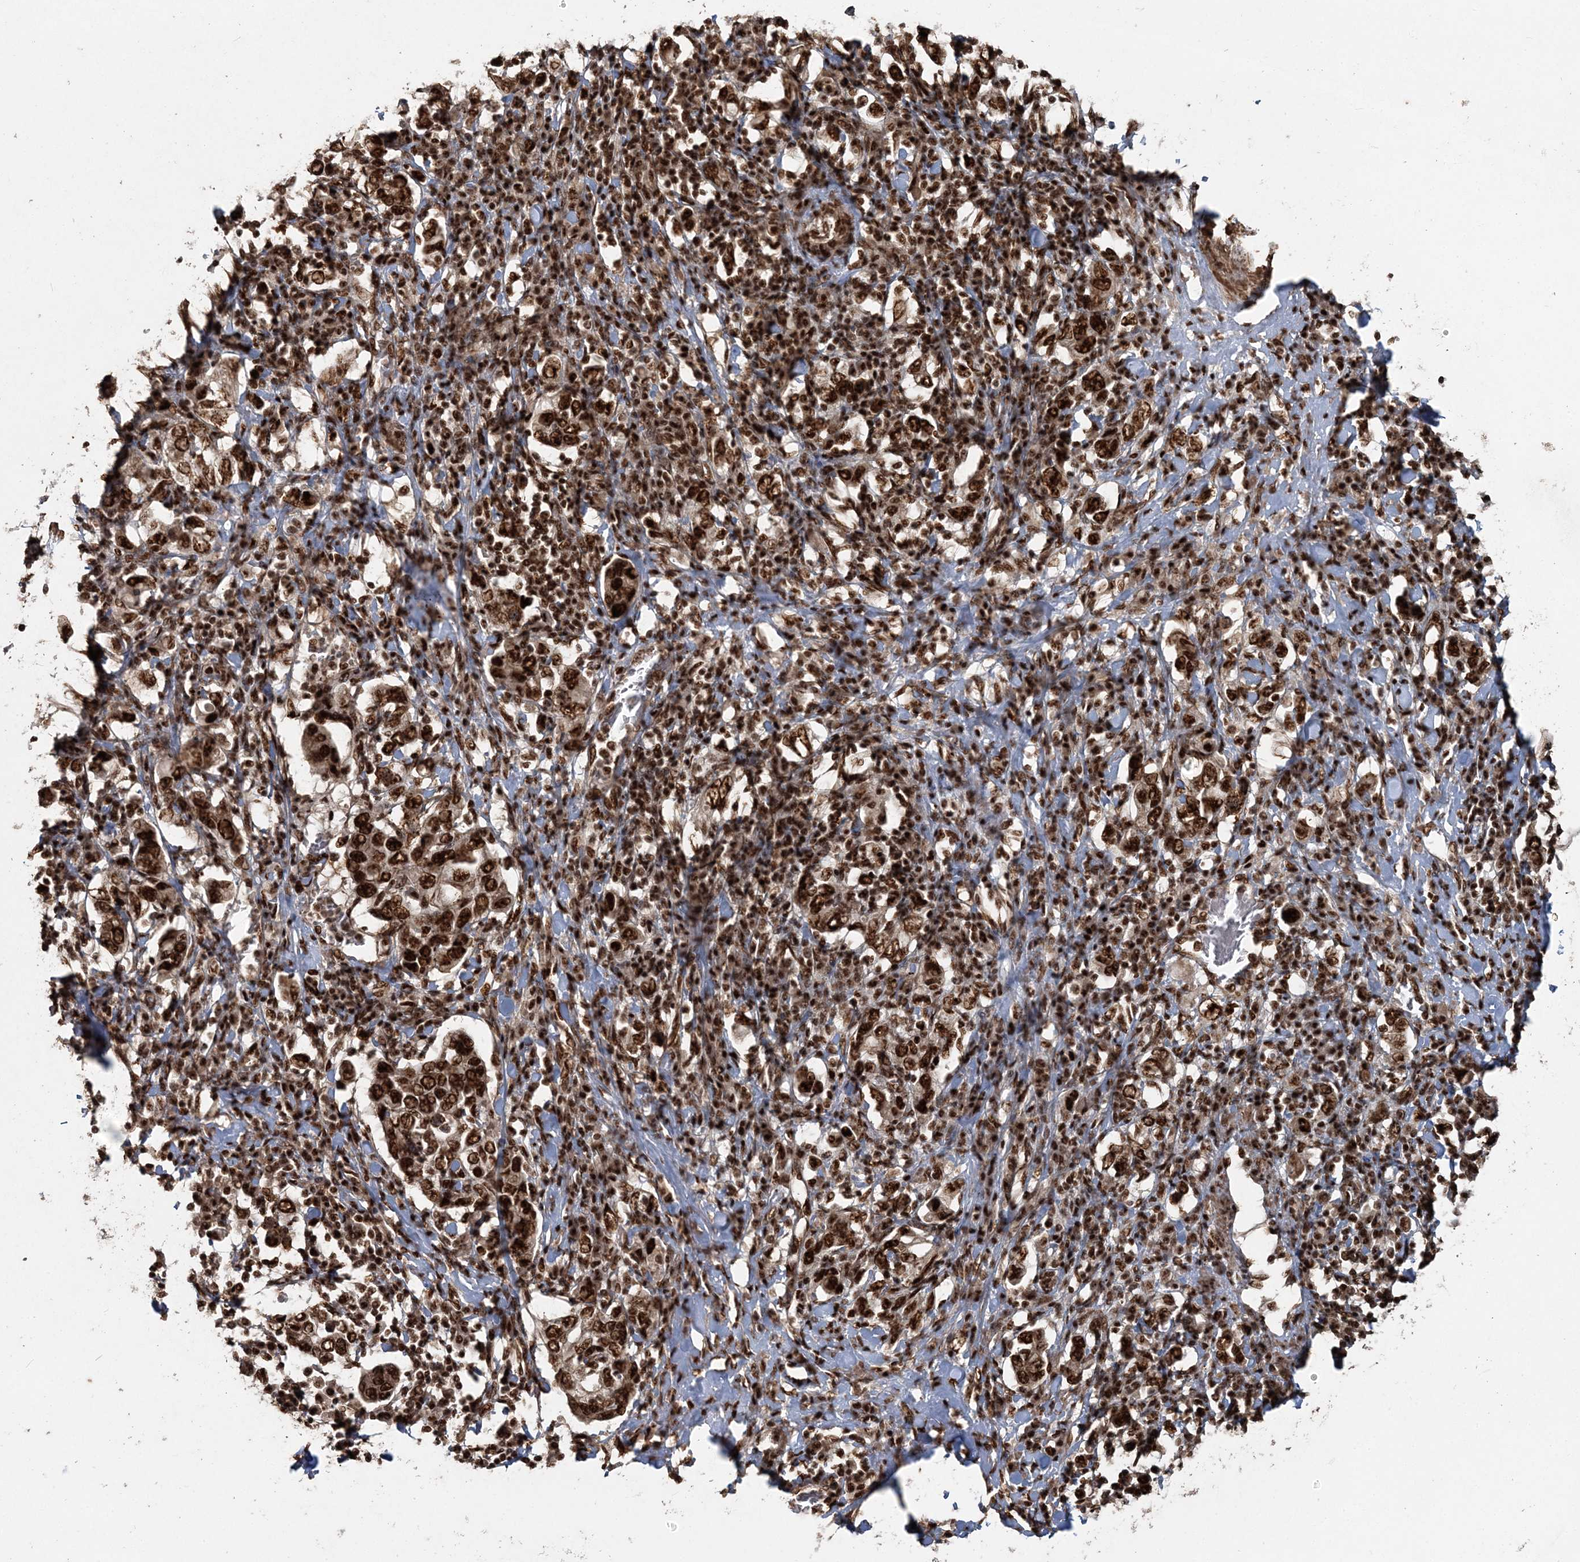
{"staining": {"intensity": "strong", "quantity": ">75%", "location": "nuclear"}, "tissue": "stomach cancer", "cell_type": "Tumor cells", "image_type": "cancer", "snomed": [{"axis": "morphology", "description": "Adenocarcinoma, NOS"}, {"axis": "topography", "description": "Stomach, upper"}], "caption": "Human stomach adenocarcinoma stained for a protein (brown) exhibits strong nuclear positive positivity in approximately >75% of tumor cells.", "gene": "EXOSC8", "patient": {"sex": "male", "age": 62}}